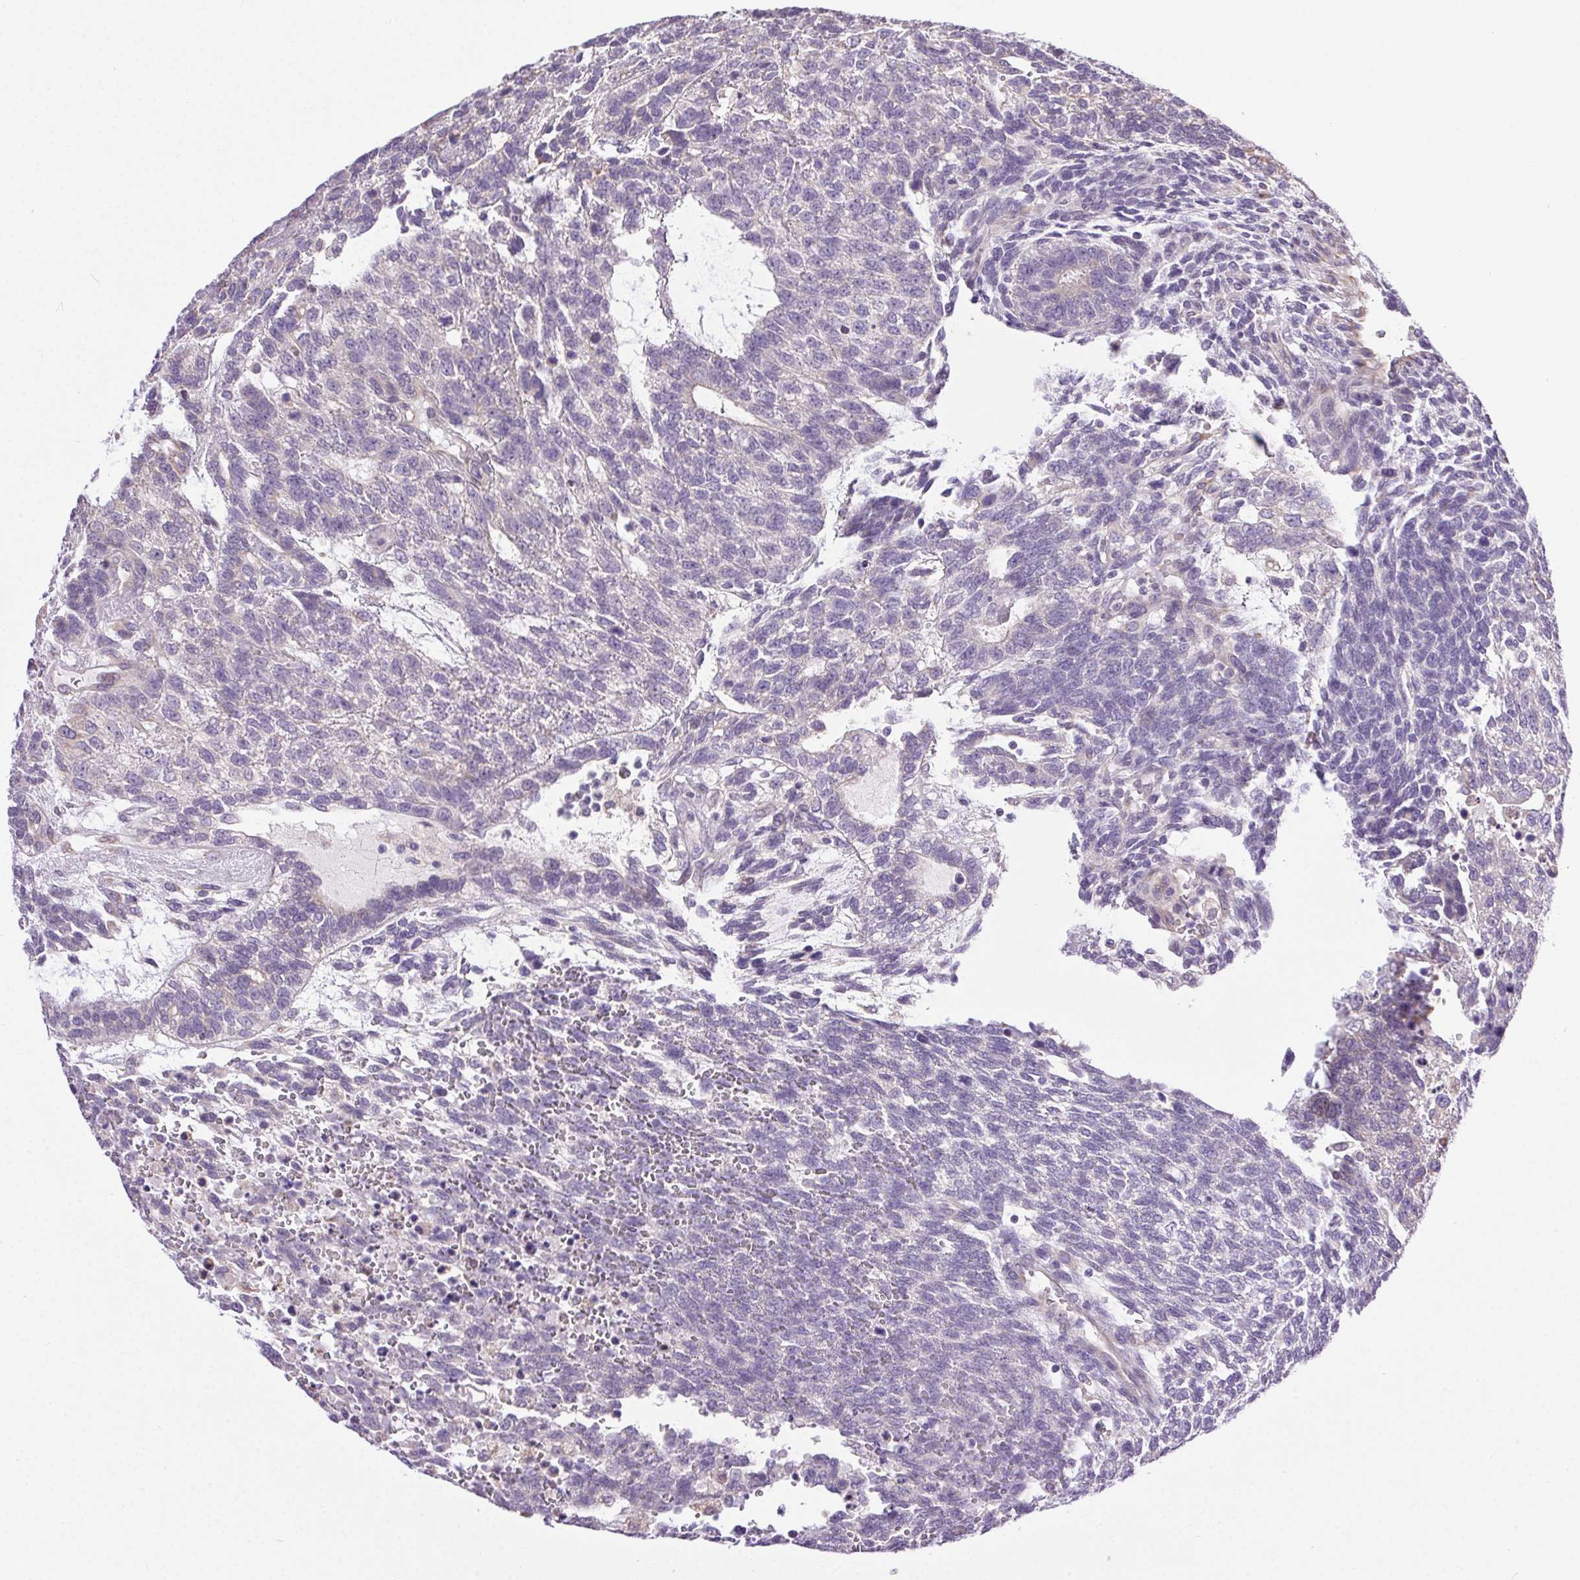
{"staining": {"intensity": "negative", "quantity": "none", "location": "none"}, "tissue": "testis cancer", "cell_type": "Tumor cells", "image_type": "cancer", "snomed": [{"axis": "morphology", "description": "Carcinoma, Embryonal, NOS"}, {"axis": "topography", "description": "Testis"}], "caption": "DAB immunohistochemical staining of testis embryonal carcinoma exhibits no significant positivity in tumor cells.", "gene": "SNX31", "patient": {"sex": "male", "age": 23}}